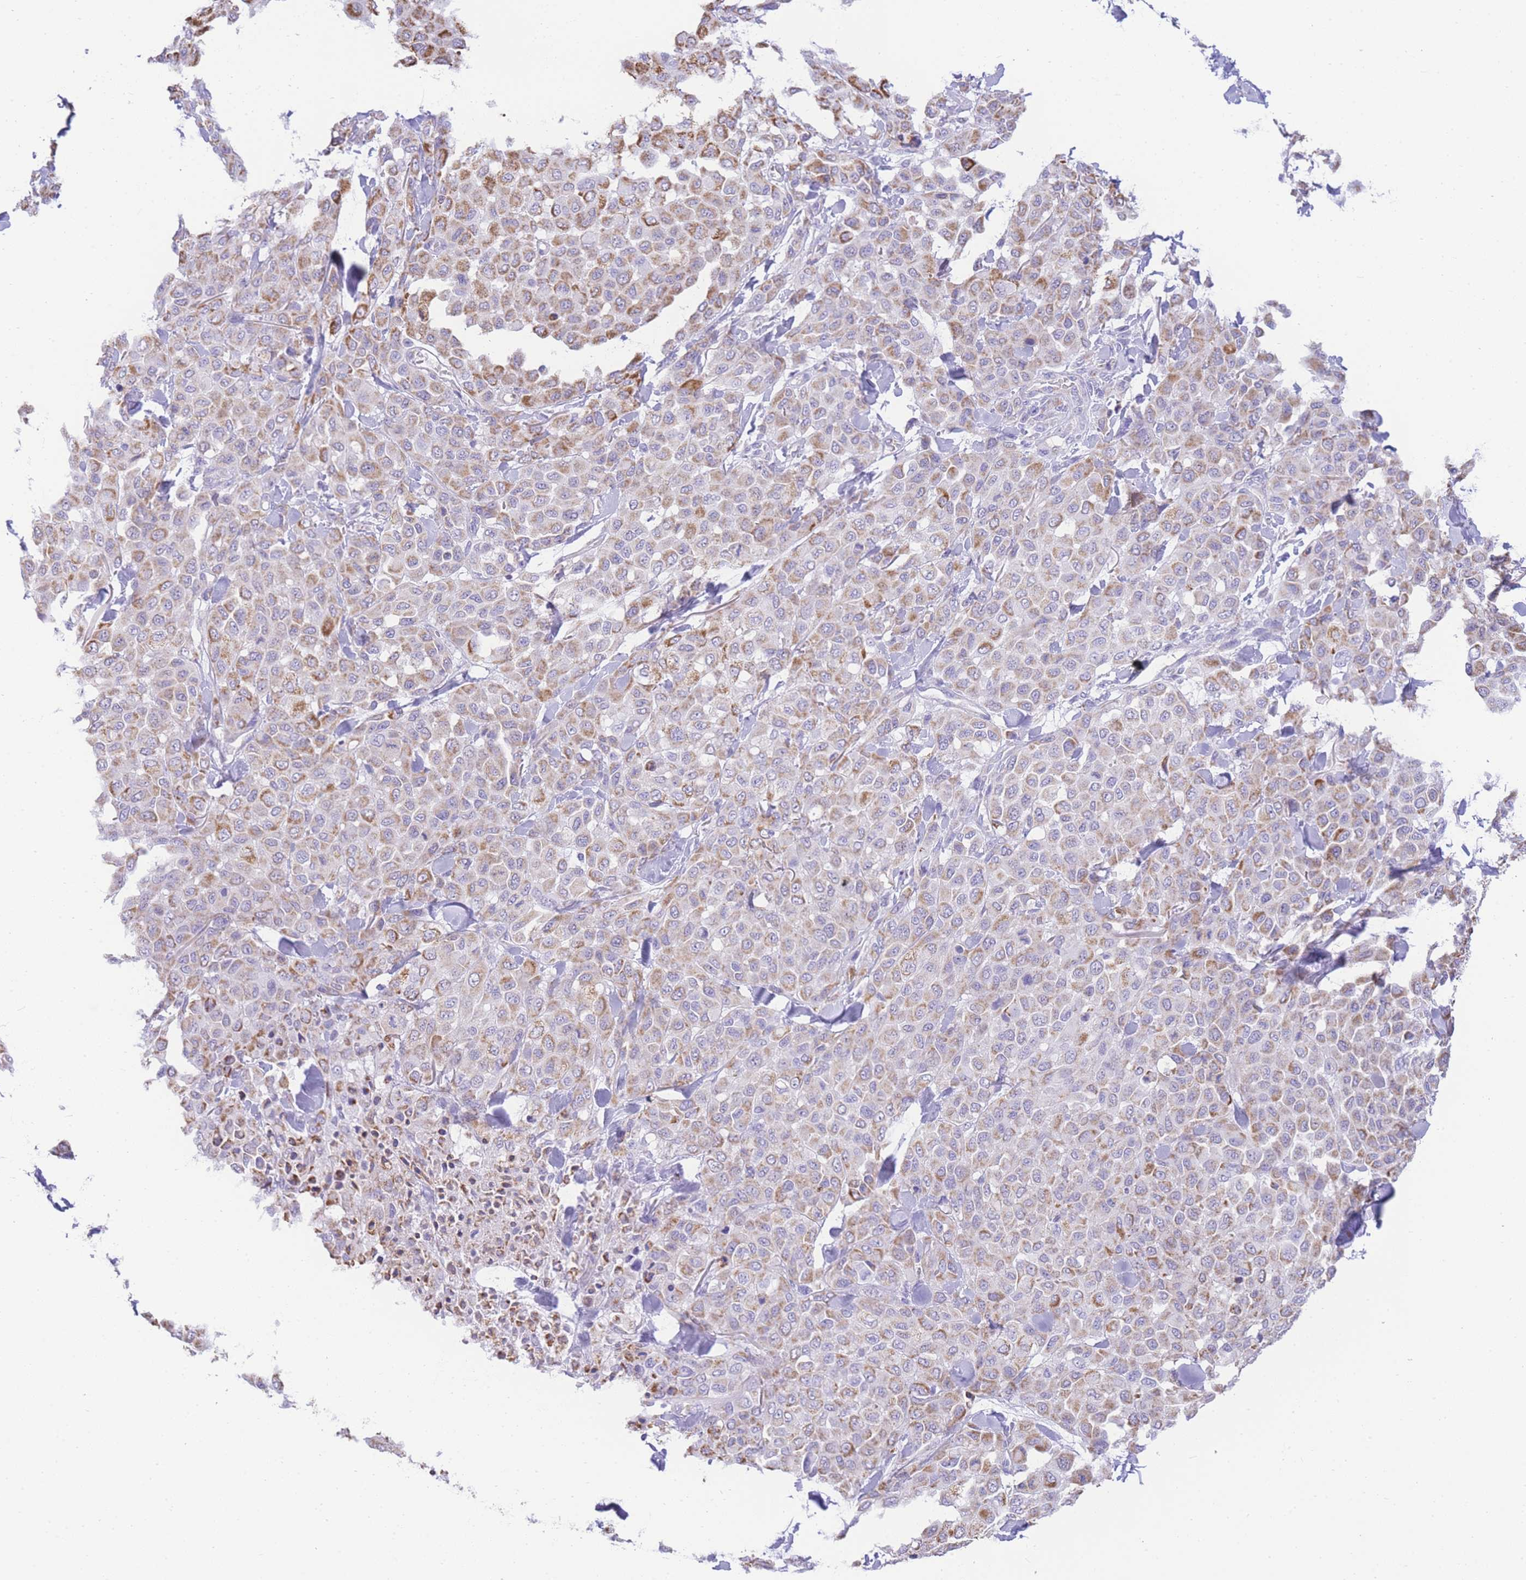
{"staining": {"intensity": "moderate", "quantity": ">75%", "location": "cytoplasmic/membranous"}, "tissue": "melanoma", "cell_type": "Tumor cells", "image_type": "cancer", "snomed": [{"axis": "morphology", "description": "Malignant melanoma, Metastatic site"}, {"axis": "topography", "description": "Skin"}], "caption": "Brown immunohistochemical staining in melanoma displays moderate cytoplasmic/membranous expression in approximately >75% of tumor cells.", "gene": "ACSM4", "patient": {"sex": "female", "age": 81}}